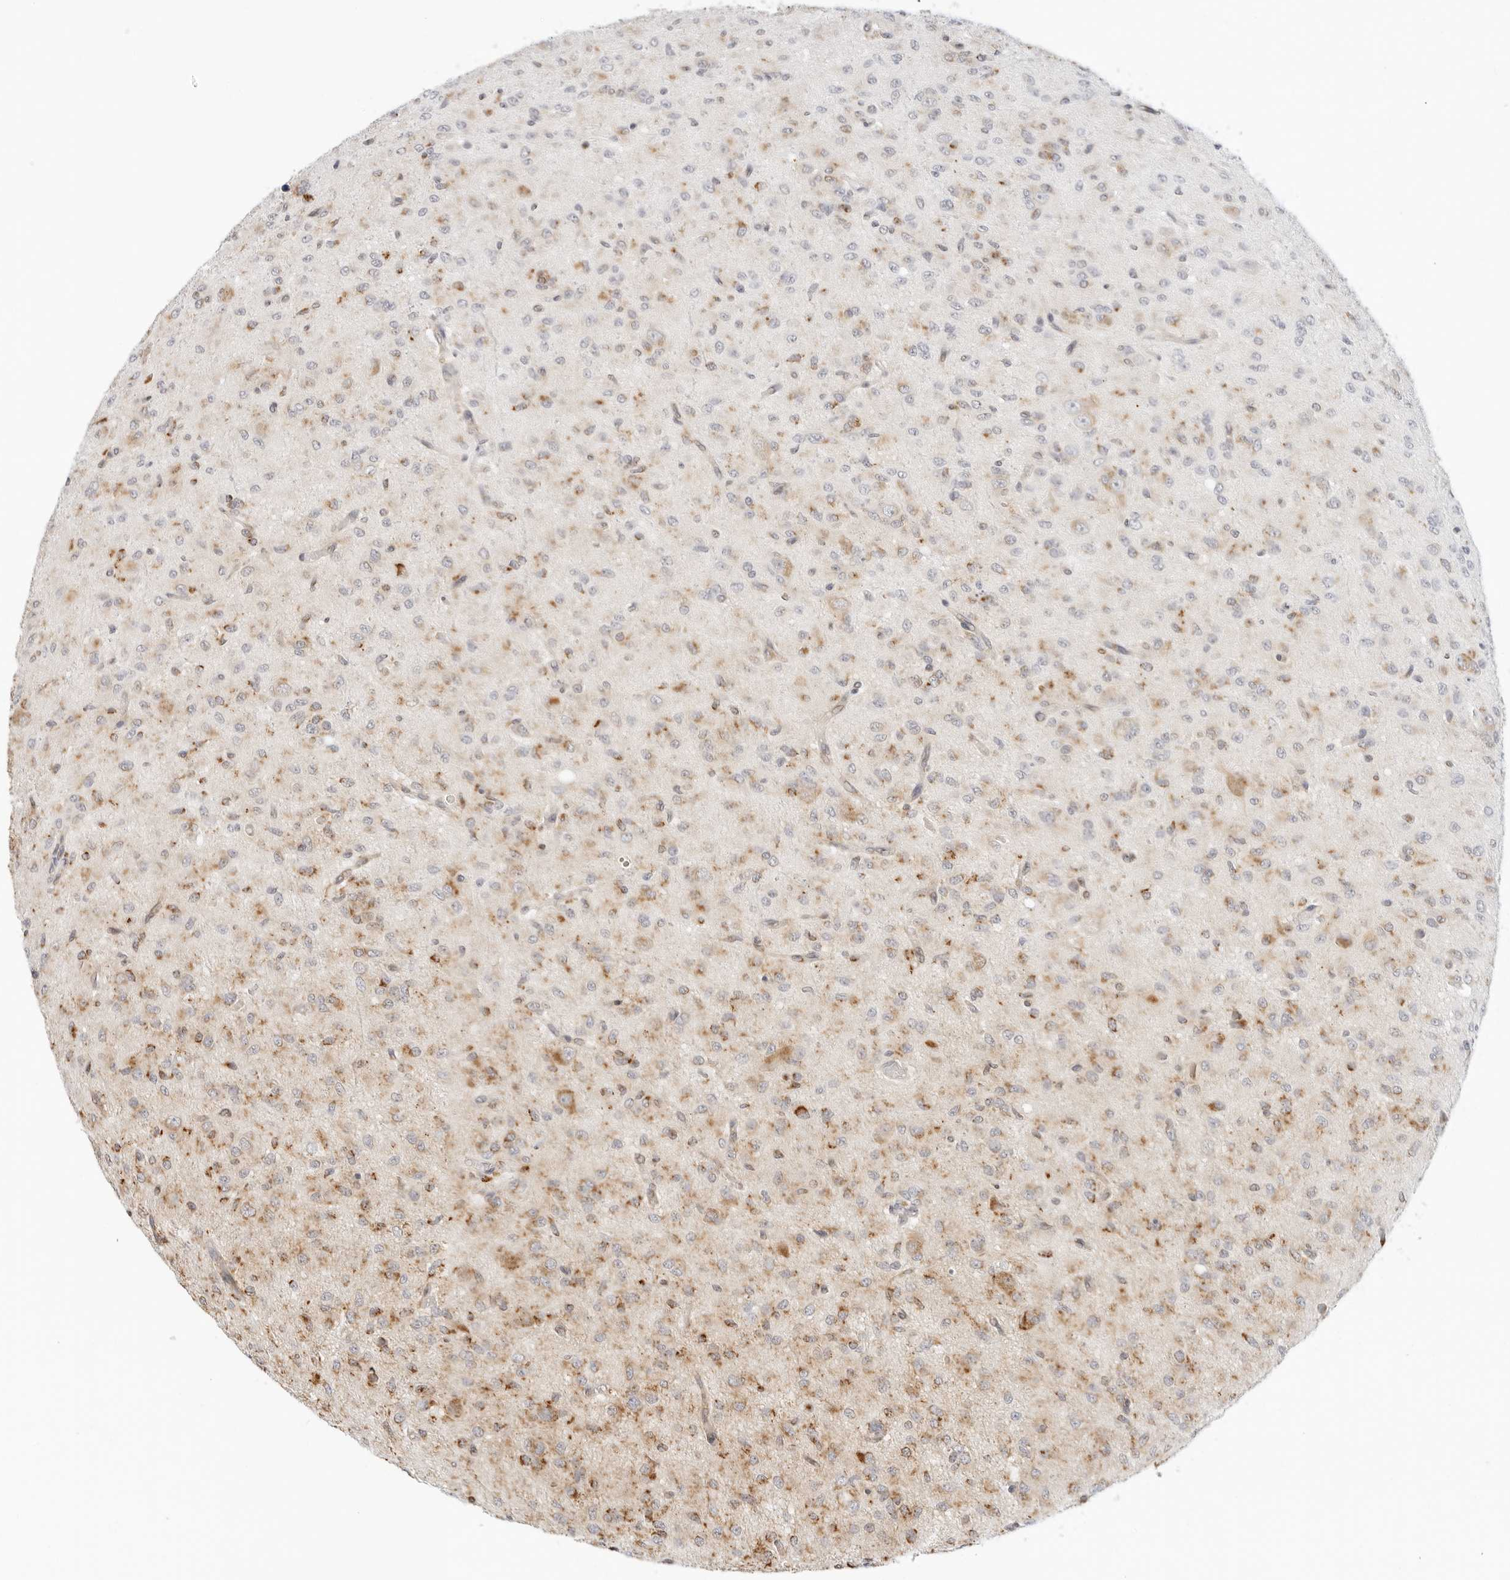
{"staining": {"intensity": "moderate", "quantity": "25%-75%", "location": "cytoplasmic/membranous"}, "tissue": "glioma", "cell_type": "Tumor cells", "image_type": "cancer", "snomed": [{"axis": "morphology", "description": "Glioma, malignant, High grade"}, {"axis": "topography", "description": "Brain"}], "caption": "Moderate cytoplasmic/membranous positivity for a protein is seen in approximately 25%-75% of tumor cells of malignant high-grade glioma using immunohistochemistry.", "gene": "RC3H1", "patient": {"sex": "female", "age": 59}}